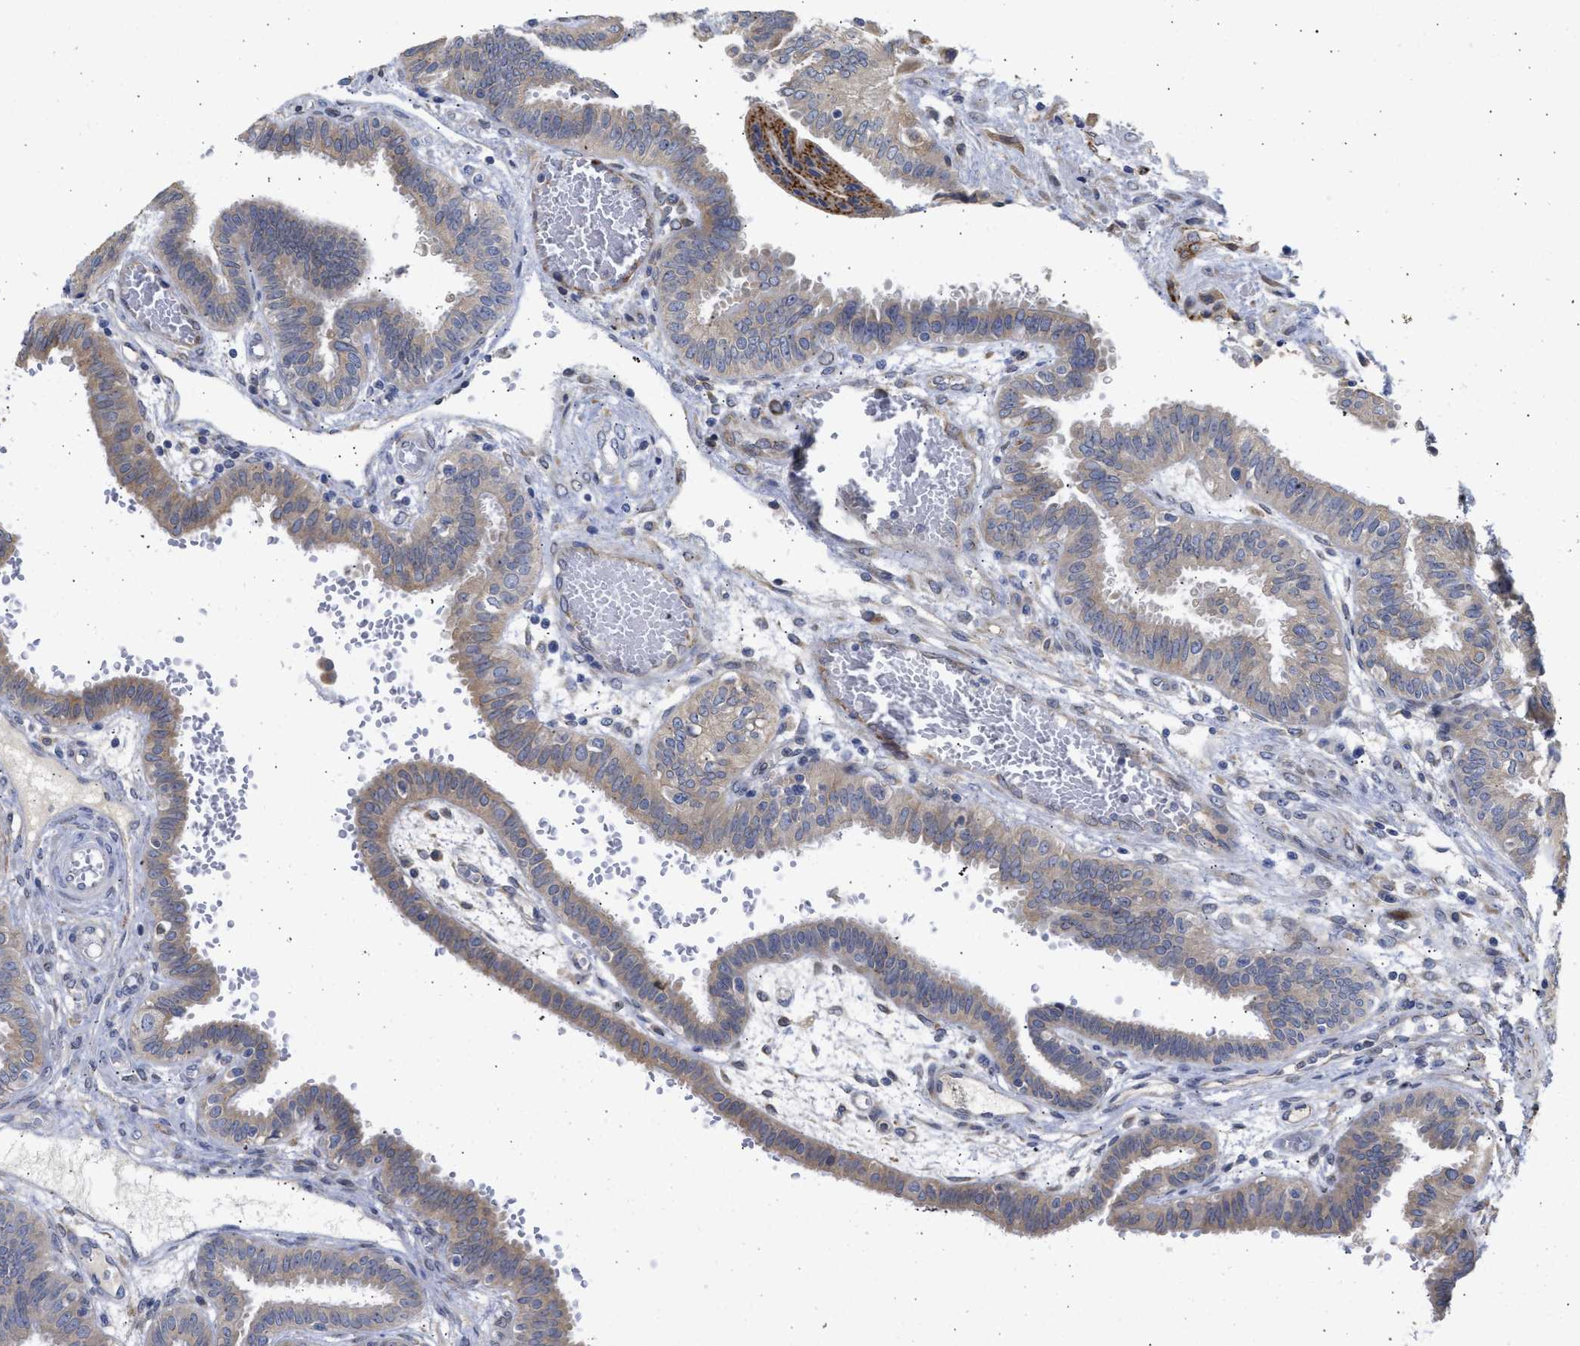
{"staining": {"intensity": "weak", "quantity": ">75%", "location": "cytoplasmic/membranous"}, "tissue": "fallopian tube", "cell_type": "Glandular cells", "image_type": "normal", "snomed": [{"axis": "morphology", "description": "Normal tissue, NOS"}, {"axis": "topography", "description": "Fallopian tube"}, {"axis": "topography", "description": "Placenta"}], "caption": "Benign fallopian tube demonstrates weak cytoplasmic/membranous staining in about >75% of glandular cells, visualized by immunohistochemistry.", "gene": "TMED1", "patient": {"sex": "female", "age": 32}}